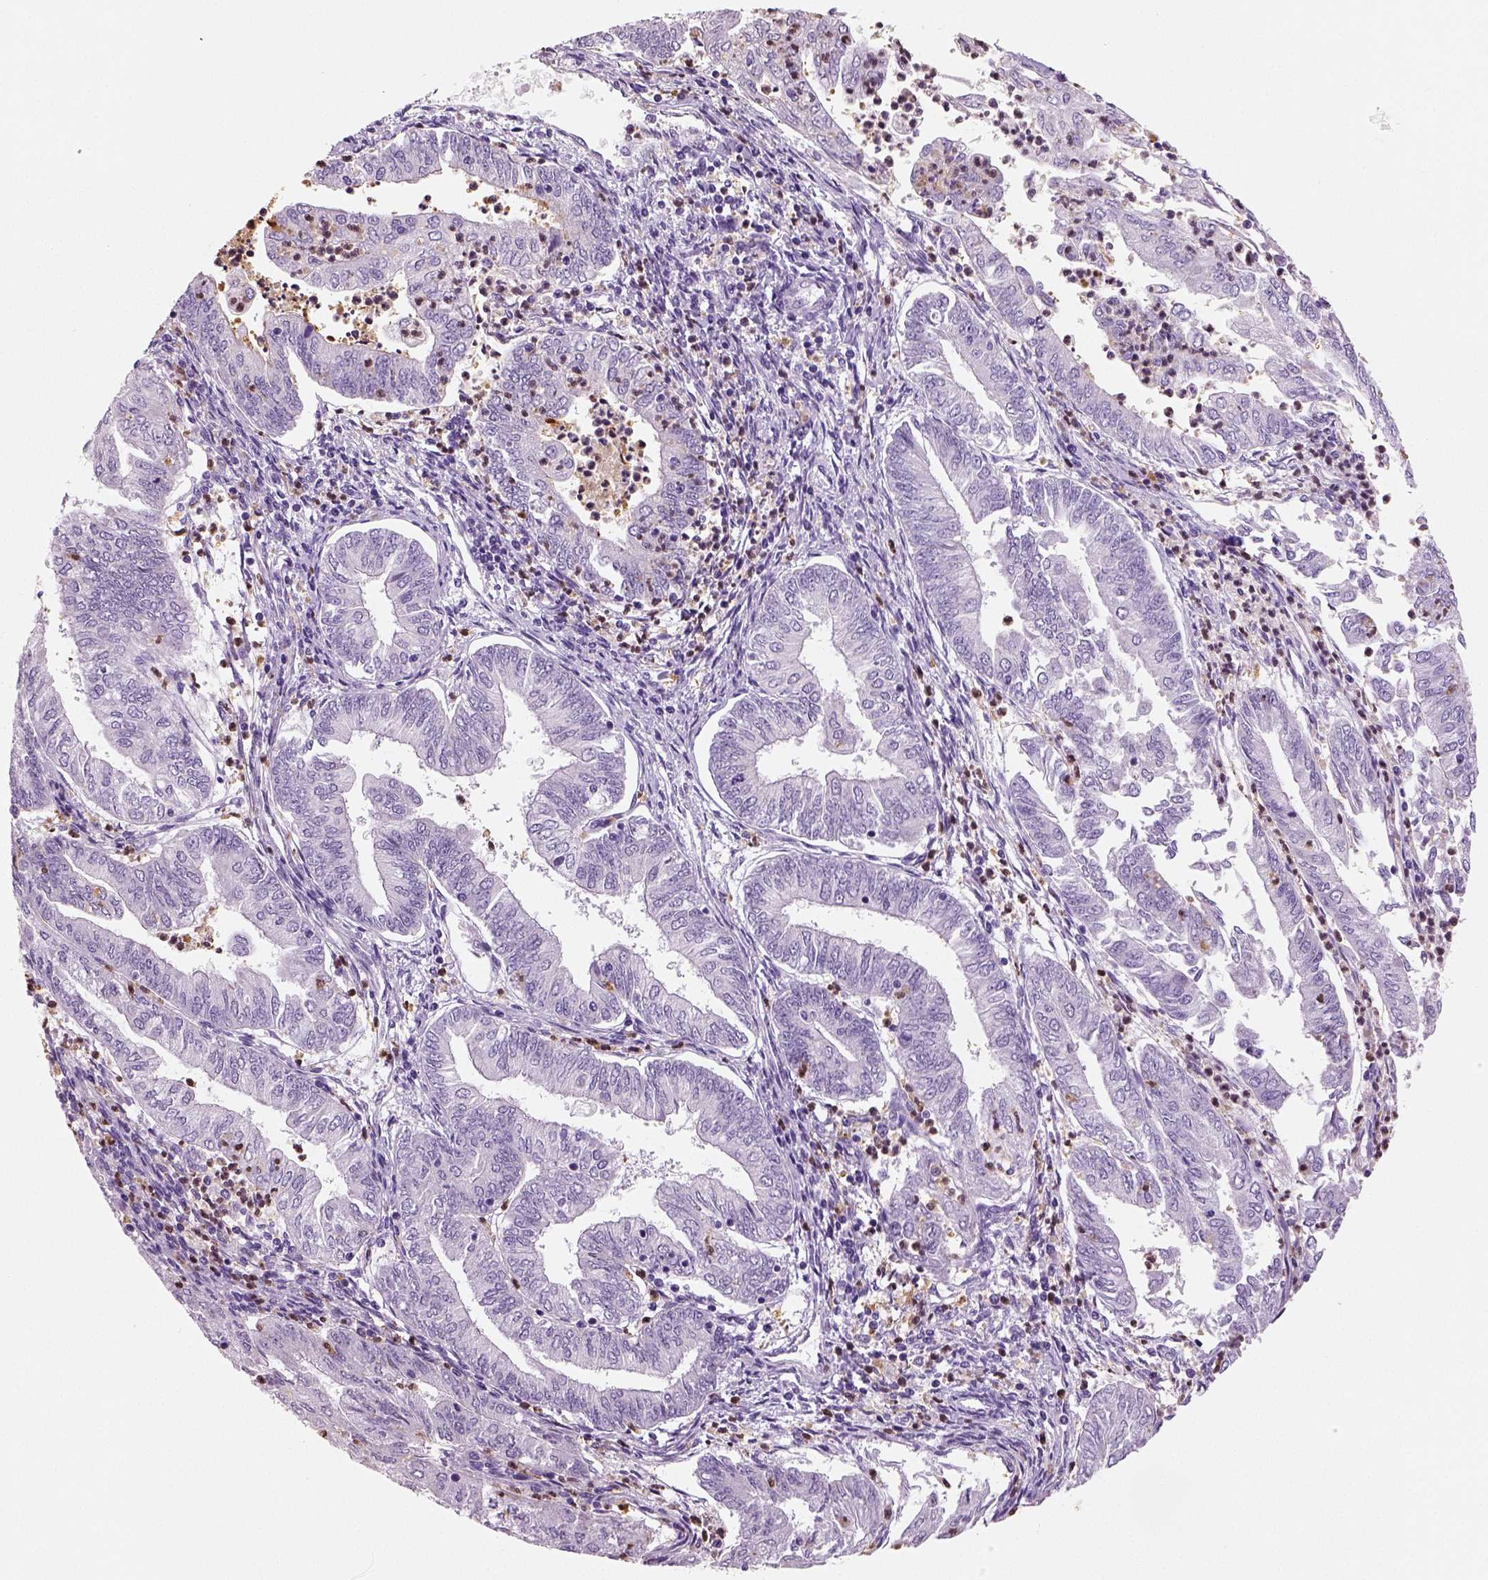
{"staining": {"intensity": "negative", "quantity": "none", "location": "none"}, "tissue": "endometrial cancer", "cell_type": "Tumor cells", "image_type": "cancer", "snomed": [{"axis": "morphology", "description": "Adenocarcinoma, NOS"}, {"axis": "topography", "description": "Endometrium"}], "caption": "High power microscopy histopathology image of an immunohistochemistry histopathology image of endometrial cancer (adenocarcinoma), revealing no significant expression in tumor cells.", "gene": "NECAB2", "patient": {"sex": "female", "age": 55}}